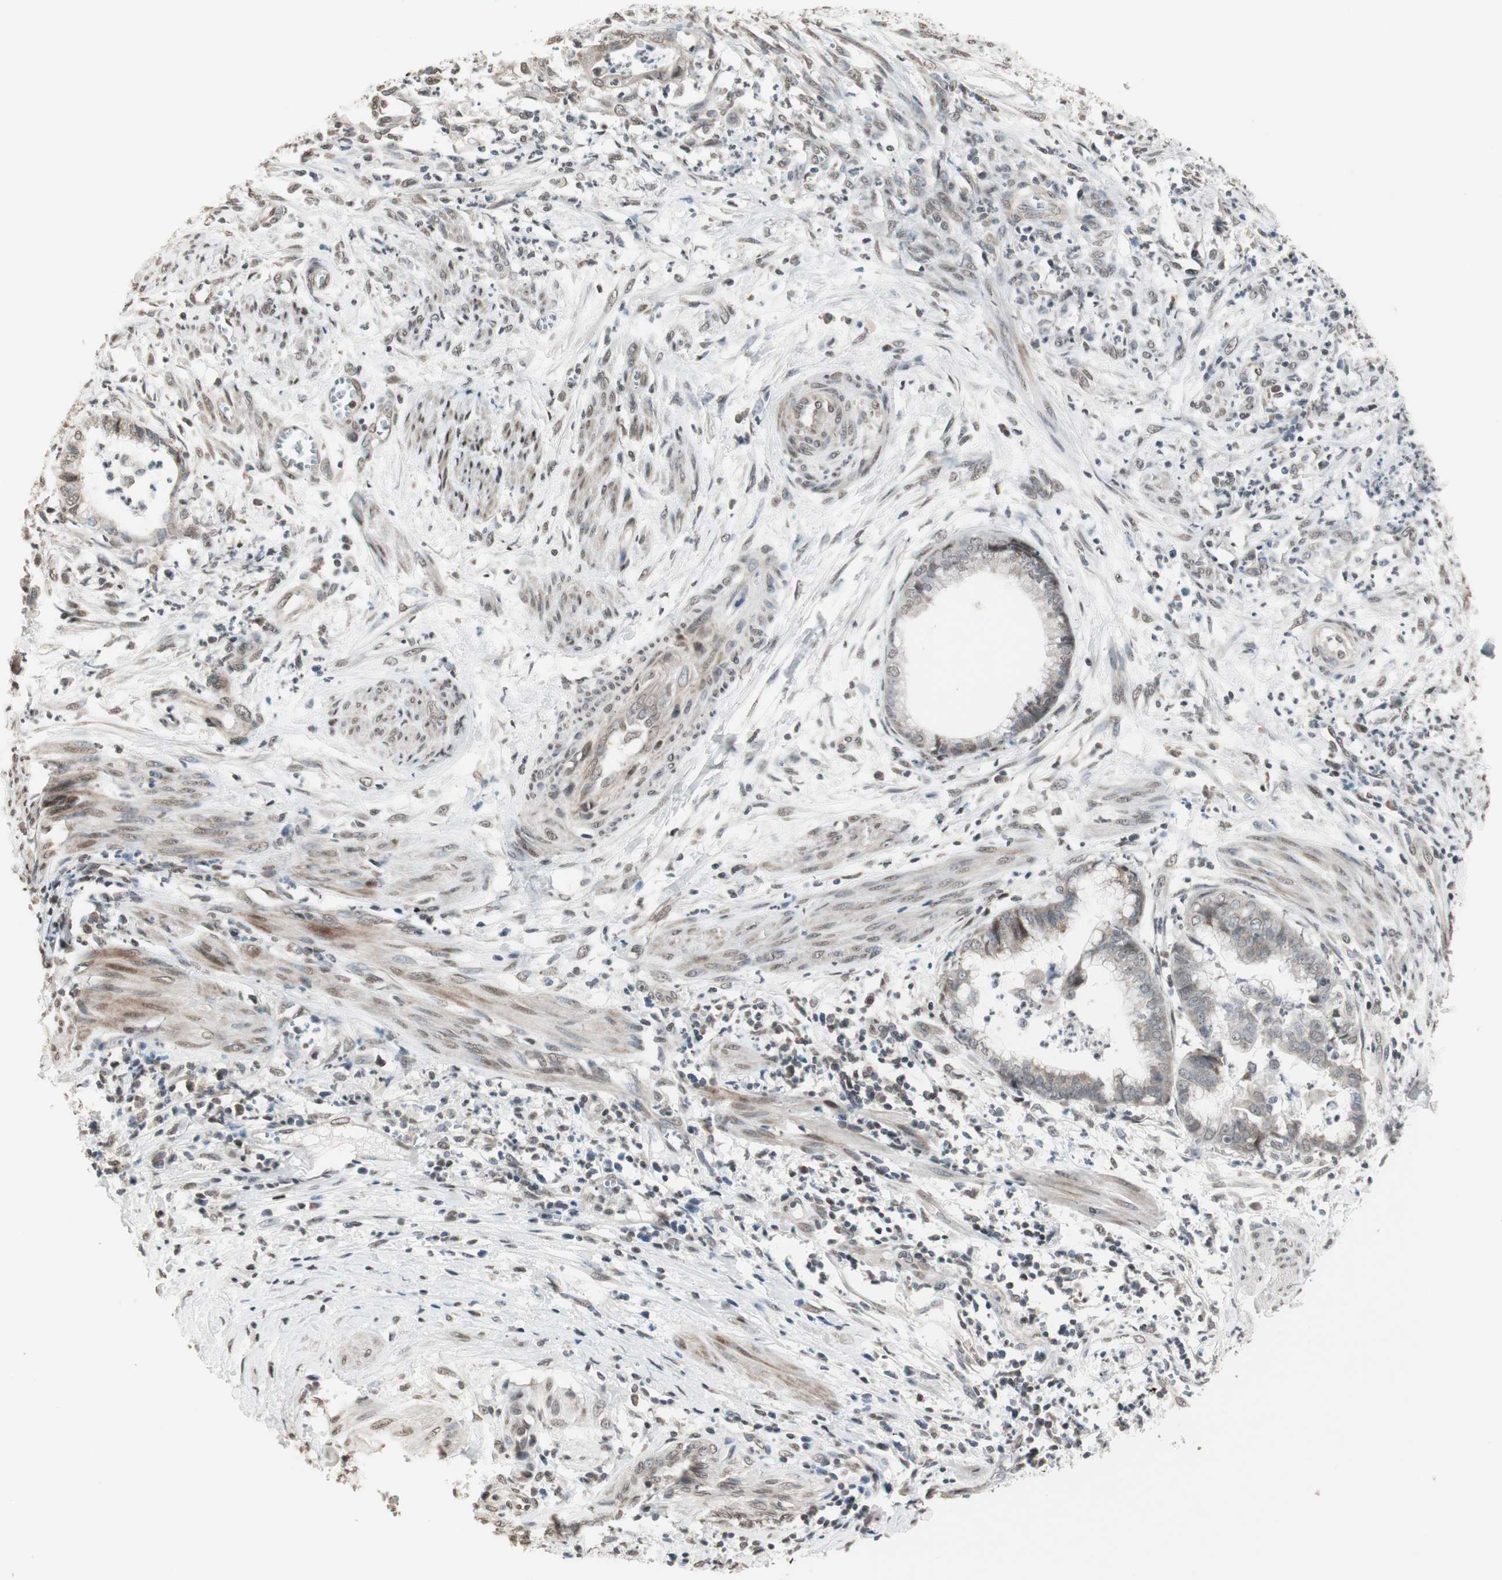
{"staining": {"intensity": "weak", "quantity": "25%-75%", "location": "cytoplasmic/membranous"}, "tissue": "endometrial cancer", "cell_type": "Tumor cells", "image_type": "cancer", "snomed": [{"axis": "morphology", "description": "Necrosis, NOS"}, {"axis": "morphology", "description": "Adenocarcinoma, NOS"}, {"axis": "topography", "description": "Endometrium"}], "caption": "Immunohistochemistry (DAB) staining of human endometrial cancer (adenocarcinoma) reveals weak cytoplasmic/membranous protein expression in approximately 25%-75% of tumor cells.", "gene": "CBLC", "patient": {"sex": "female", "age": 79}}